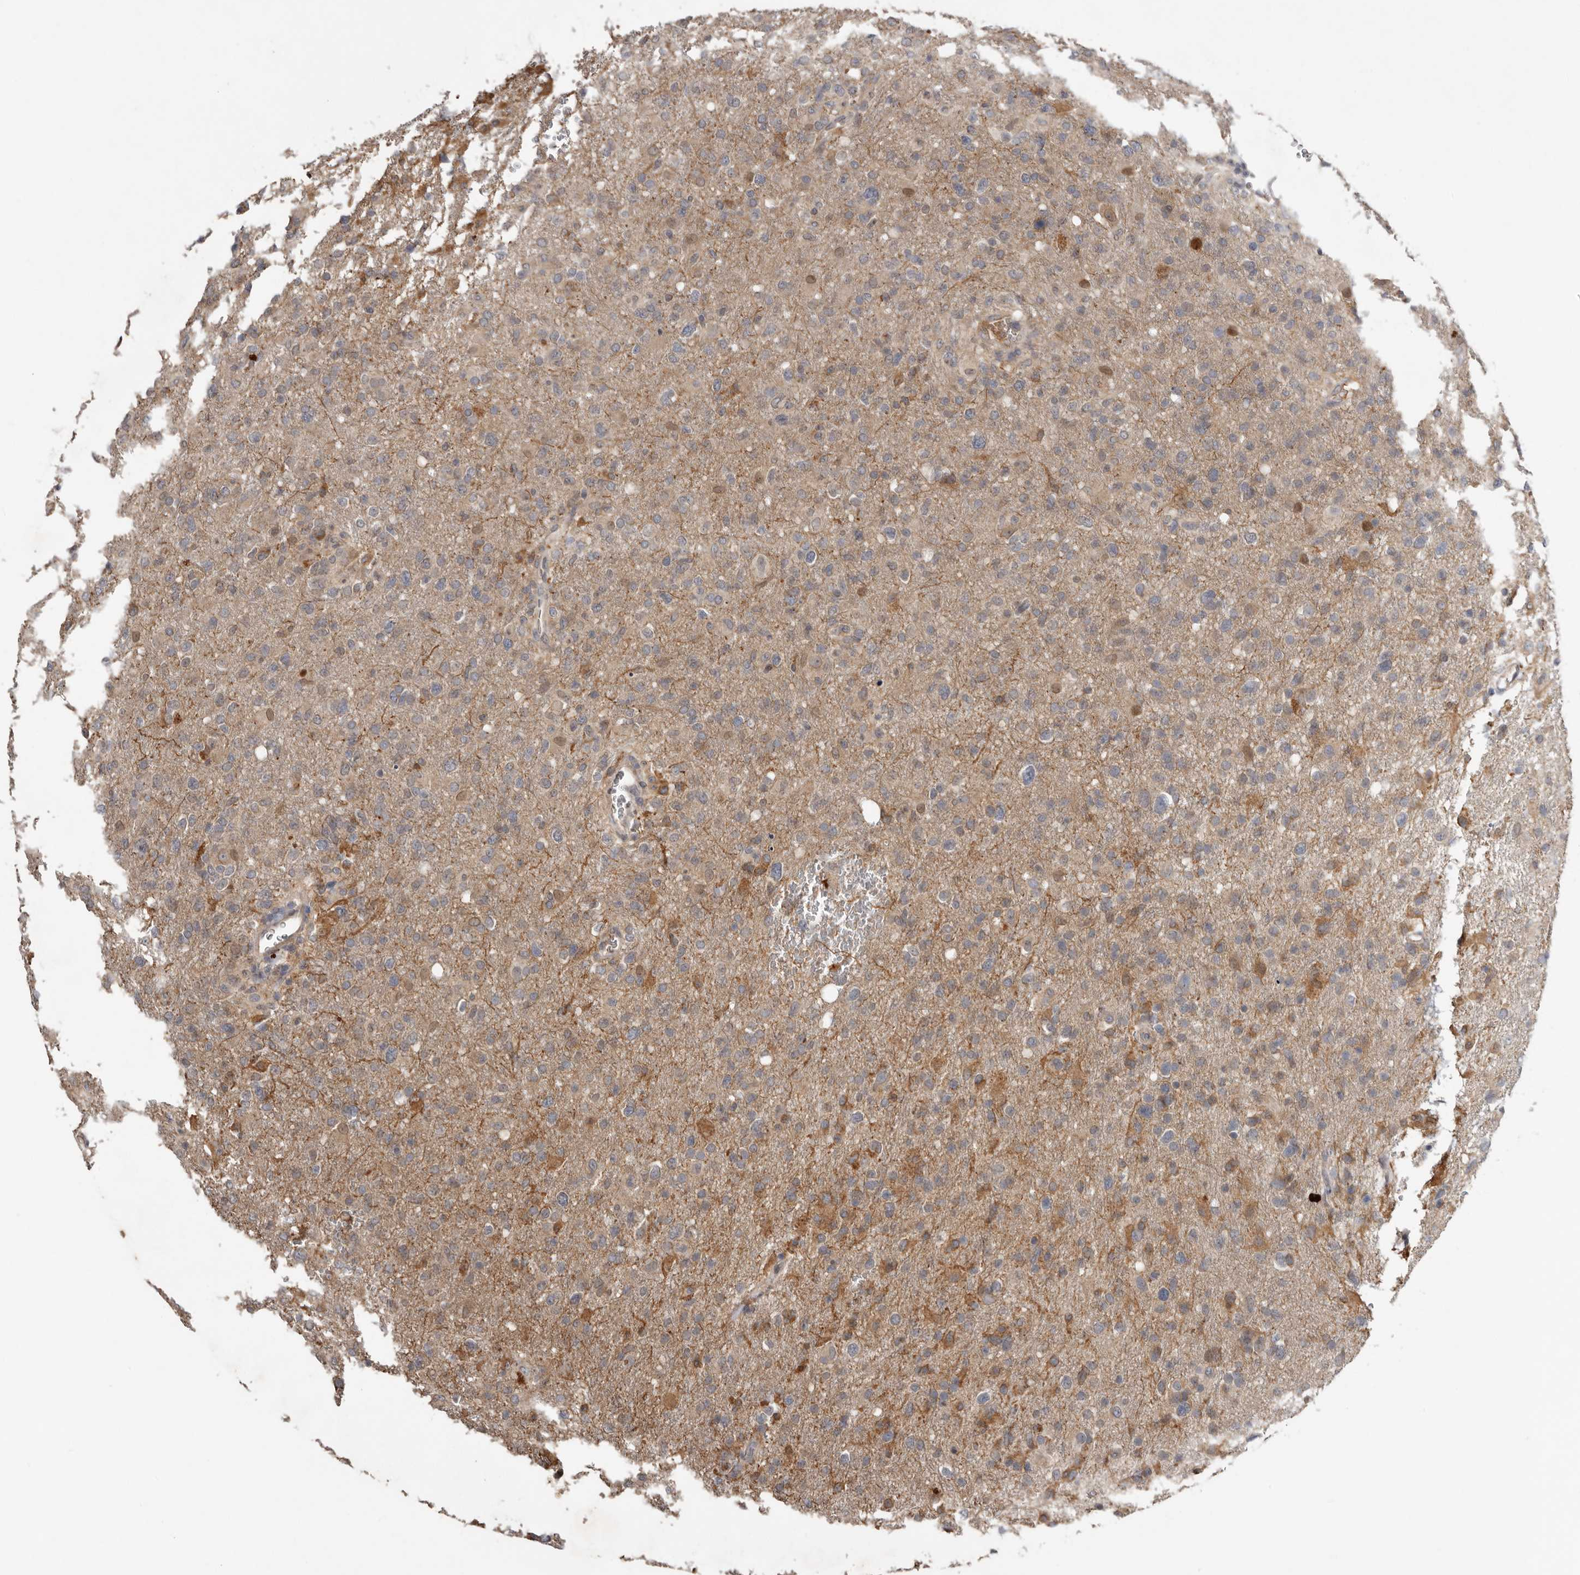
{"staining": {"intensity": "moderate", "quantity": "<25%", "location": "cytoplasmic/membranous"}, "tissue": "glioma", "cell_type": "Tumor cells", "image_type": "cancer", "snomed": [{"axis": "morphology", "description": "Glioma, malignant, High grade"}, {"axis": "topography", "description": "Brain"}], "caption": "Glioma stained with DAB immunohistochemistry (IHC) demonstrates low levels of moderate cytoplasmic/membranous staining in approximately <25% of tumor cells.", "gene": "NMUR1", "patient": {"sex": "female", "age": 57}}